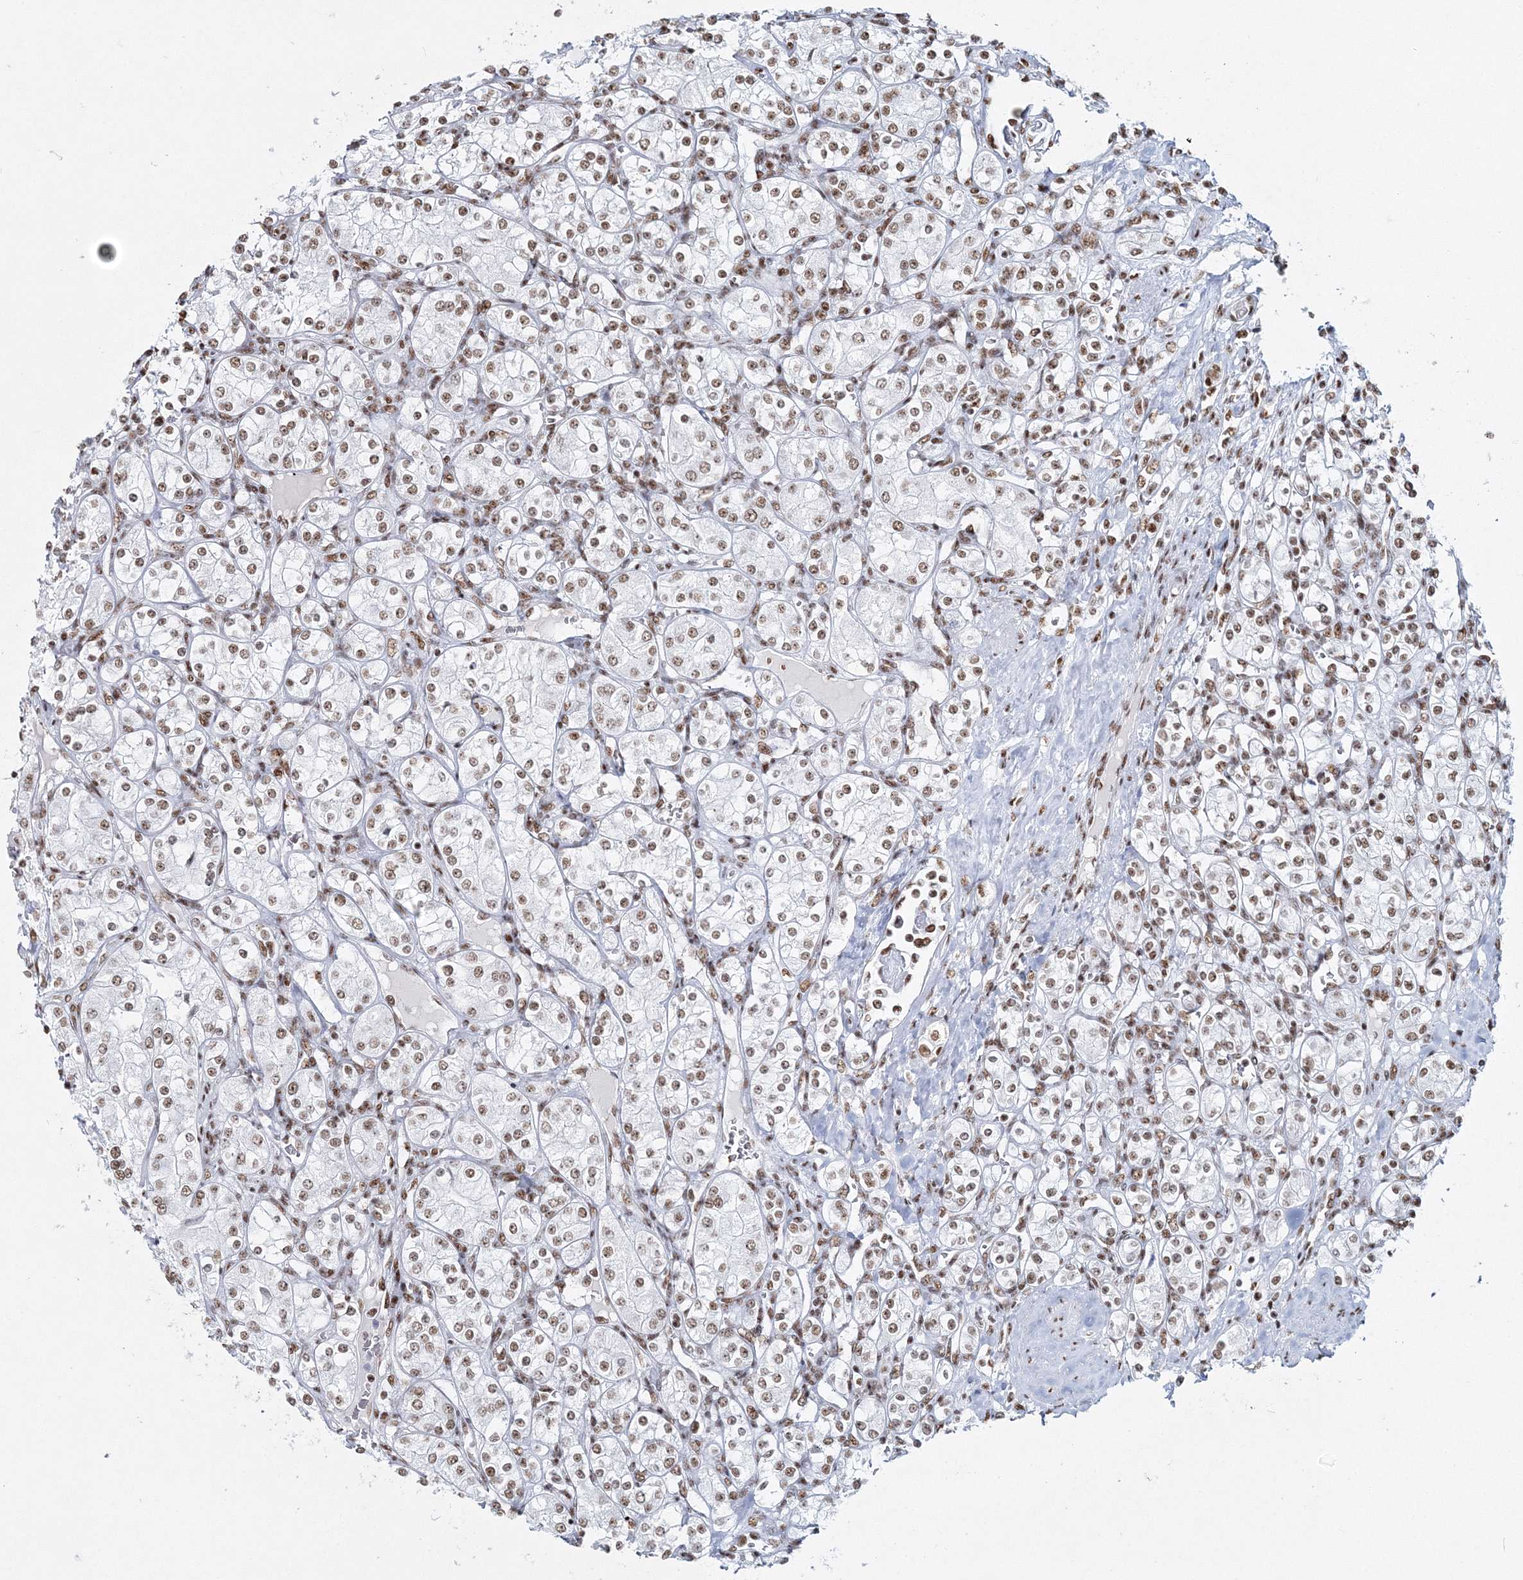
{"staining": {"intensity": "moderate", "quantity": ">75%", "location": "nuclear"}, "tissue": "renal cancer", "cell_type": "Tumor cells", "image_type": "cancer", "snomed": [{"axis": "morphology", "description": "Adenocarcinoma, NOS"}, {"axis": "topography", "description": "Kidney"}], "caption": "Protein expression analysis of renal adenocarcinoma displays moderate nuclear staining in about >75% of tumor cells. Nuclei are stained in blue.", "gene": "QRICH1", "patient": {"sex": "male", "age": 77}}